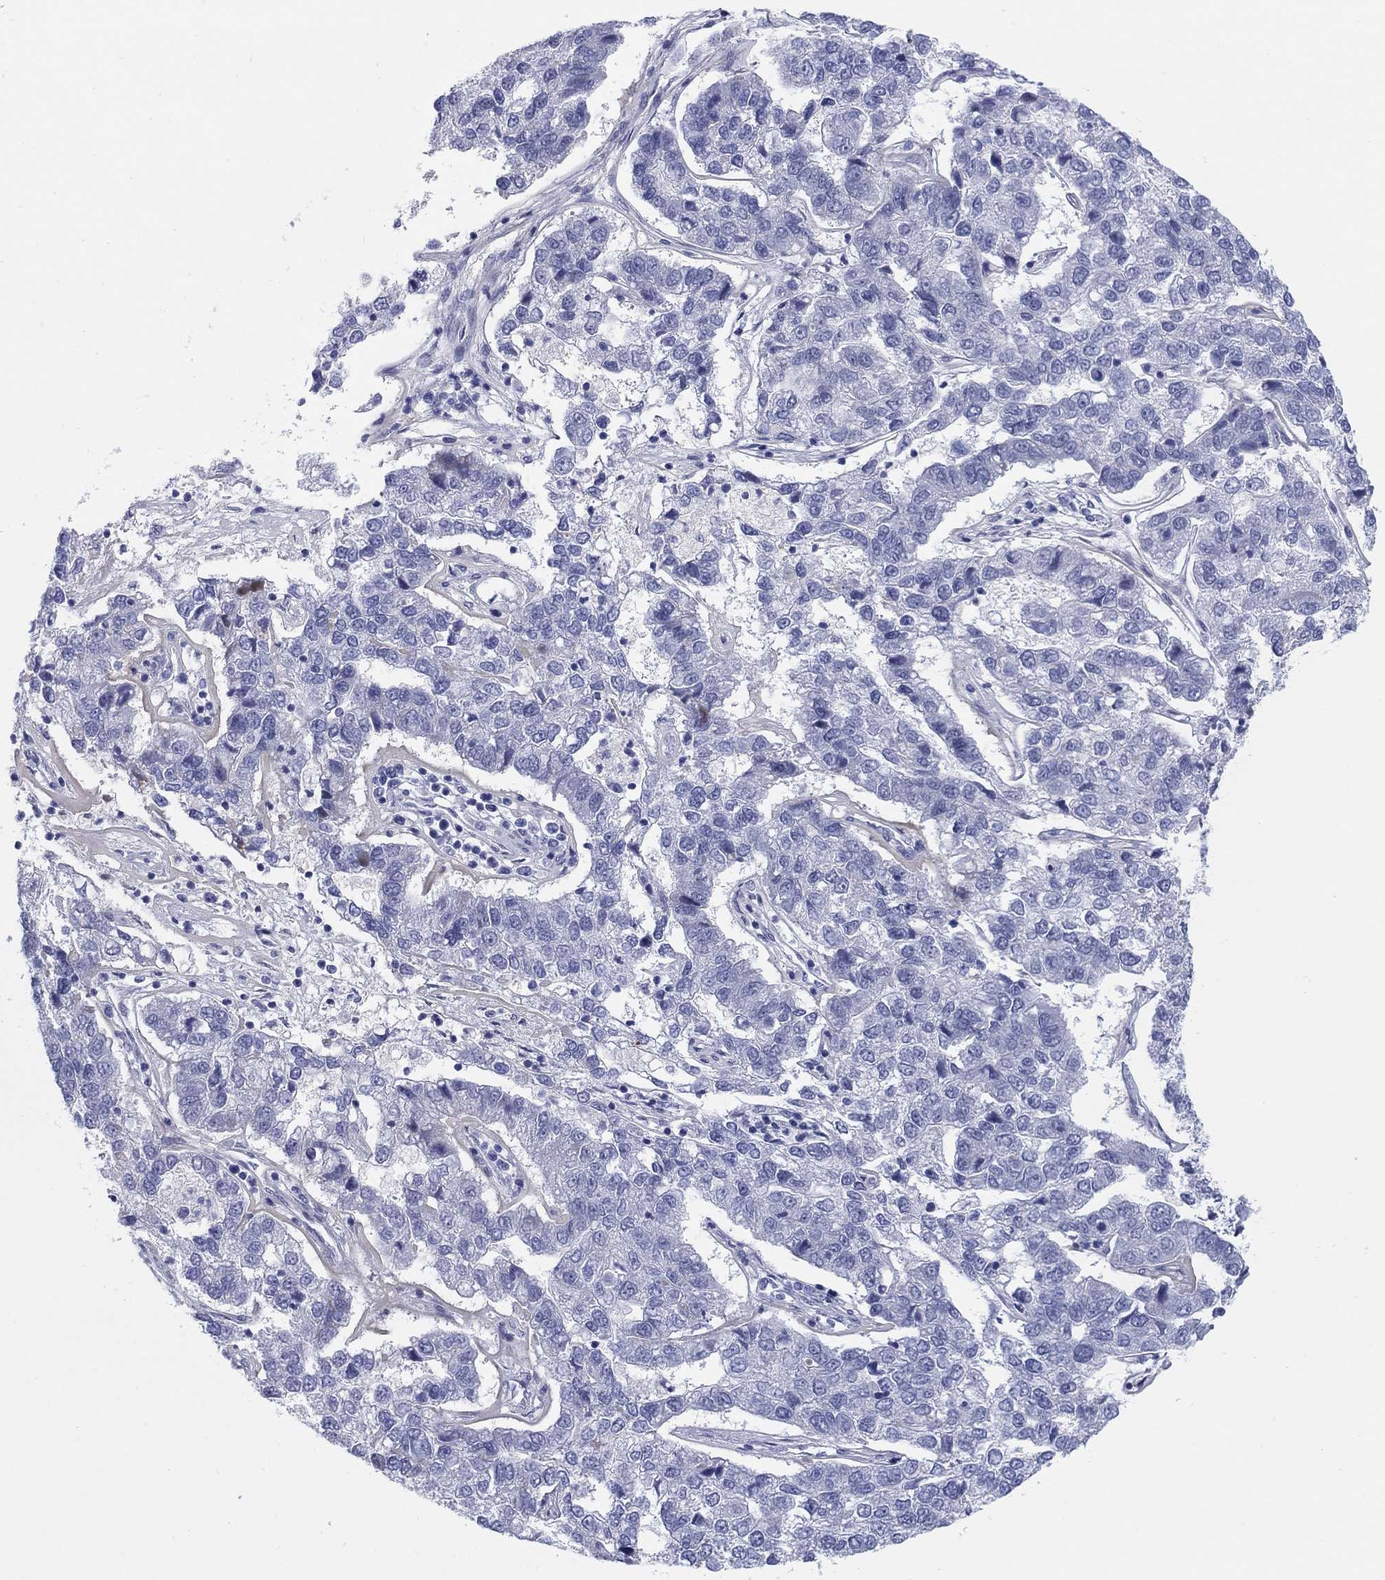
{"staining": {"intensity": "negative", "quantity": "none", "location": "none"}, "tissue": "pancreatic cancer", "cell_type": "Tumor cells", "image_type": "cancer", "snomed": [{"axis": "morphology", "description": "Adenocarcinoma, NOS"}, {"axis": "topography", "description": "Pancreas"}], "caption": "The IHC histopathology image has no significant staining in tumor cells of pancreatic cancer tissue. (DAB (3,3'-diaminobenzidine) immunohistochemistry (IHC), high magnification).", "gene": "HEATR4", "patient": {"sex": "female", "age": 61}}